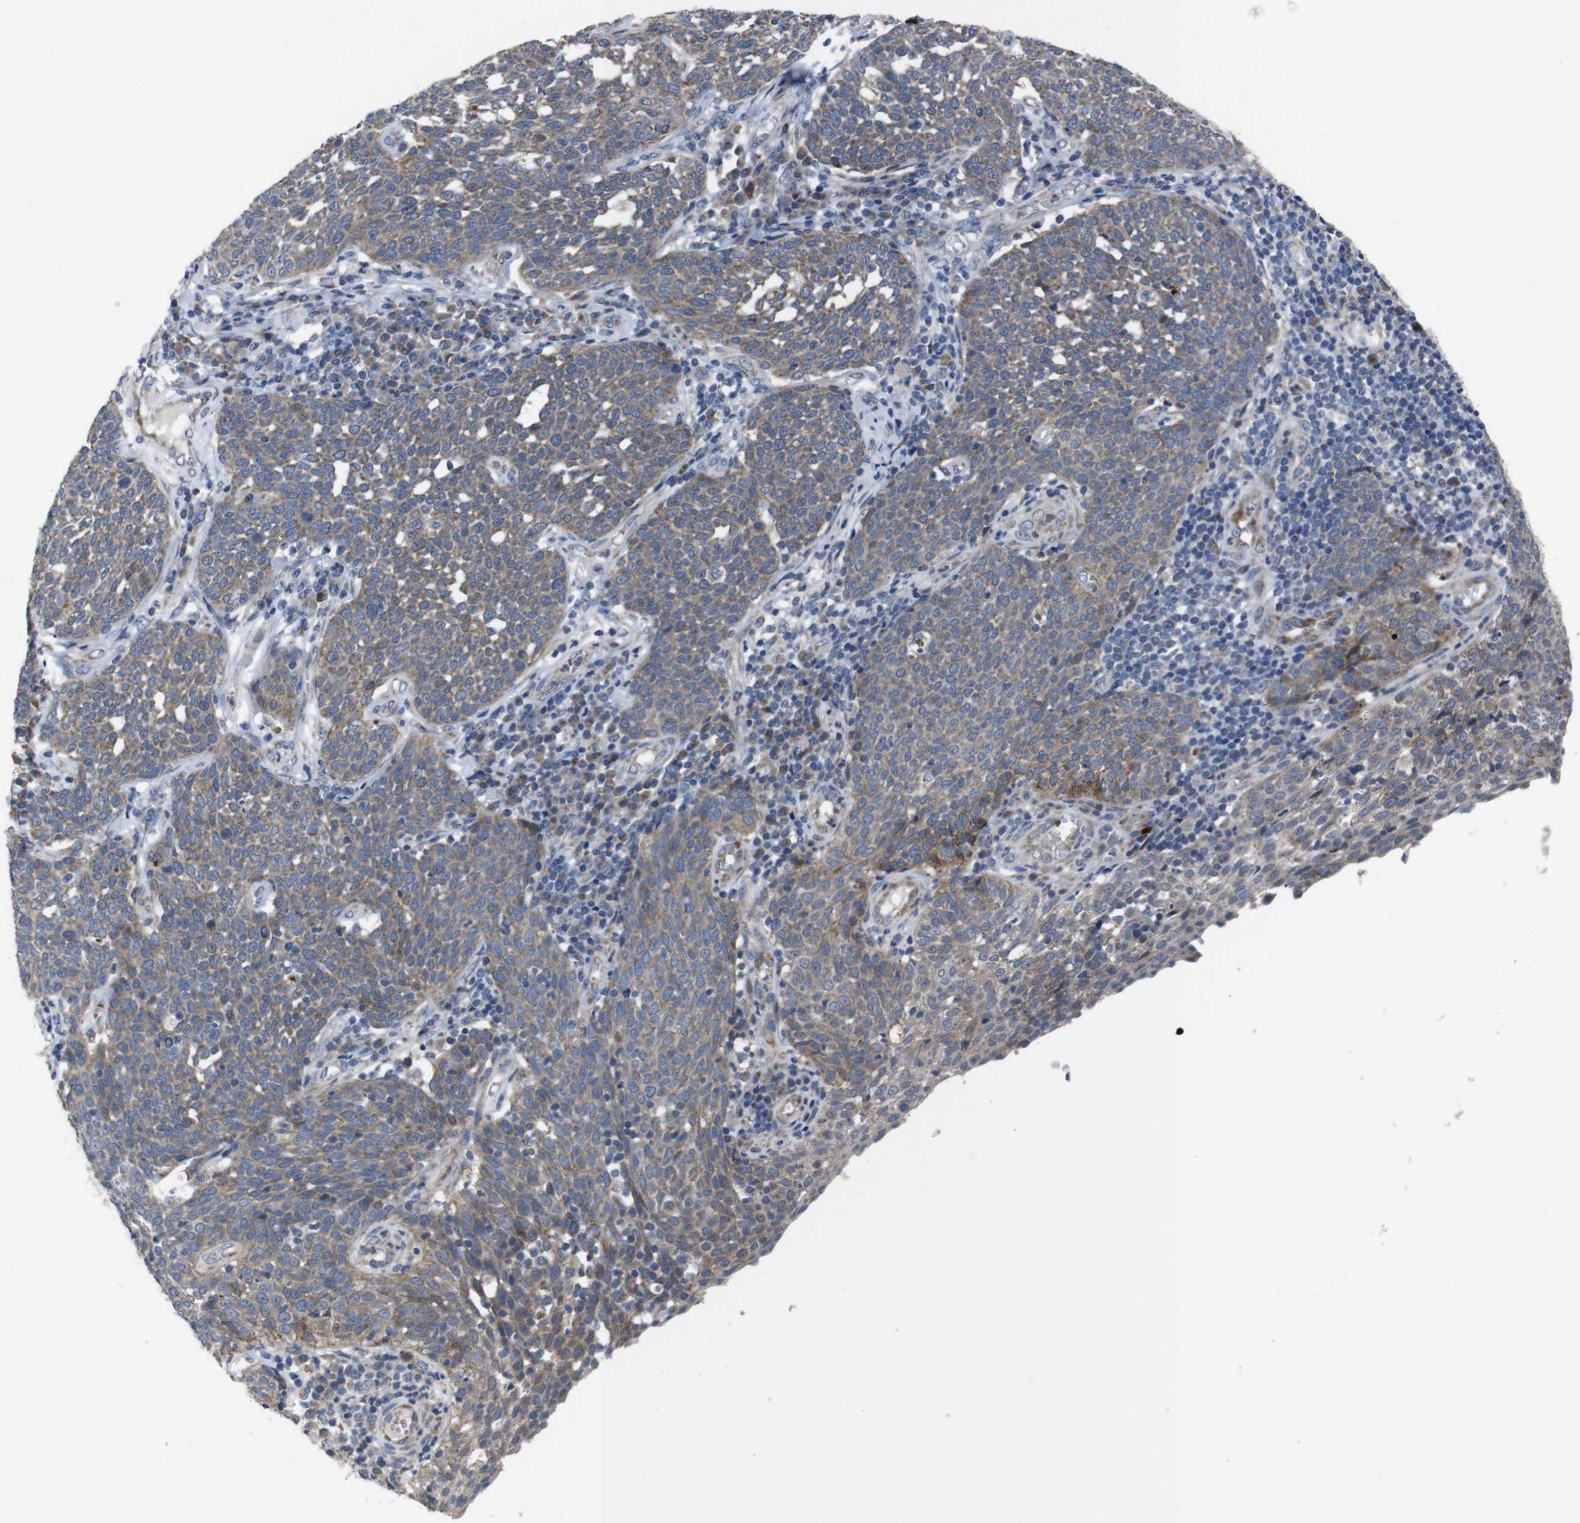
{"staining": {"intensity": "moderate", "quantity": ">75%", "location": "cytoplasmic/membranous"}, "tissue": "cervical cancer", "cell_type": "Tumor cells", "image_type": "cancer", "snomed": [{"axis": "morphology", "description": "Squamous cell carcinoma, NOS"}, {"axis": "topography", "description": "Cervix"}], "caption": "This histopathology image reveals immunohistochemistry staining of human squamous cell carcinoma (cervical), with medium moderate cytoplasmic/membranous staining in about >75% of tumor cells.", "gene": "CHST10", "patient": {"sex": "female", "age": 34}}